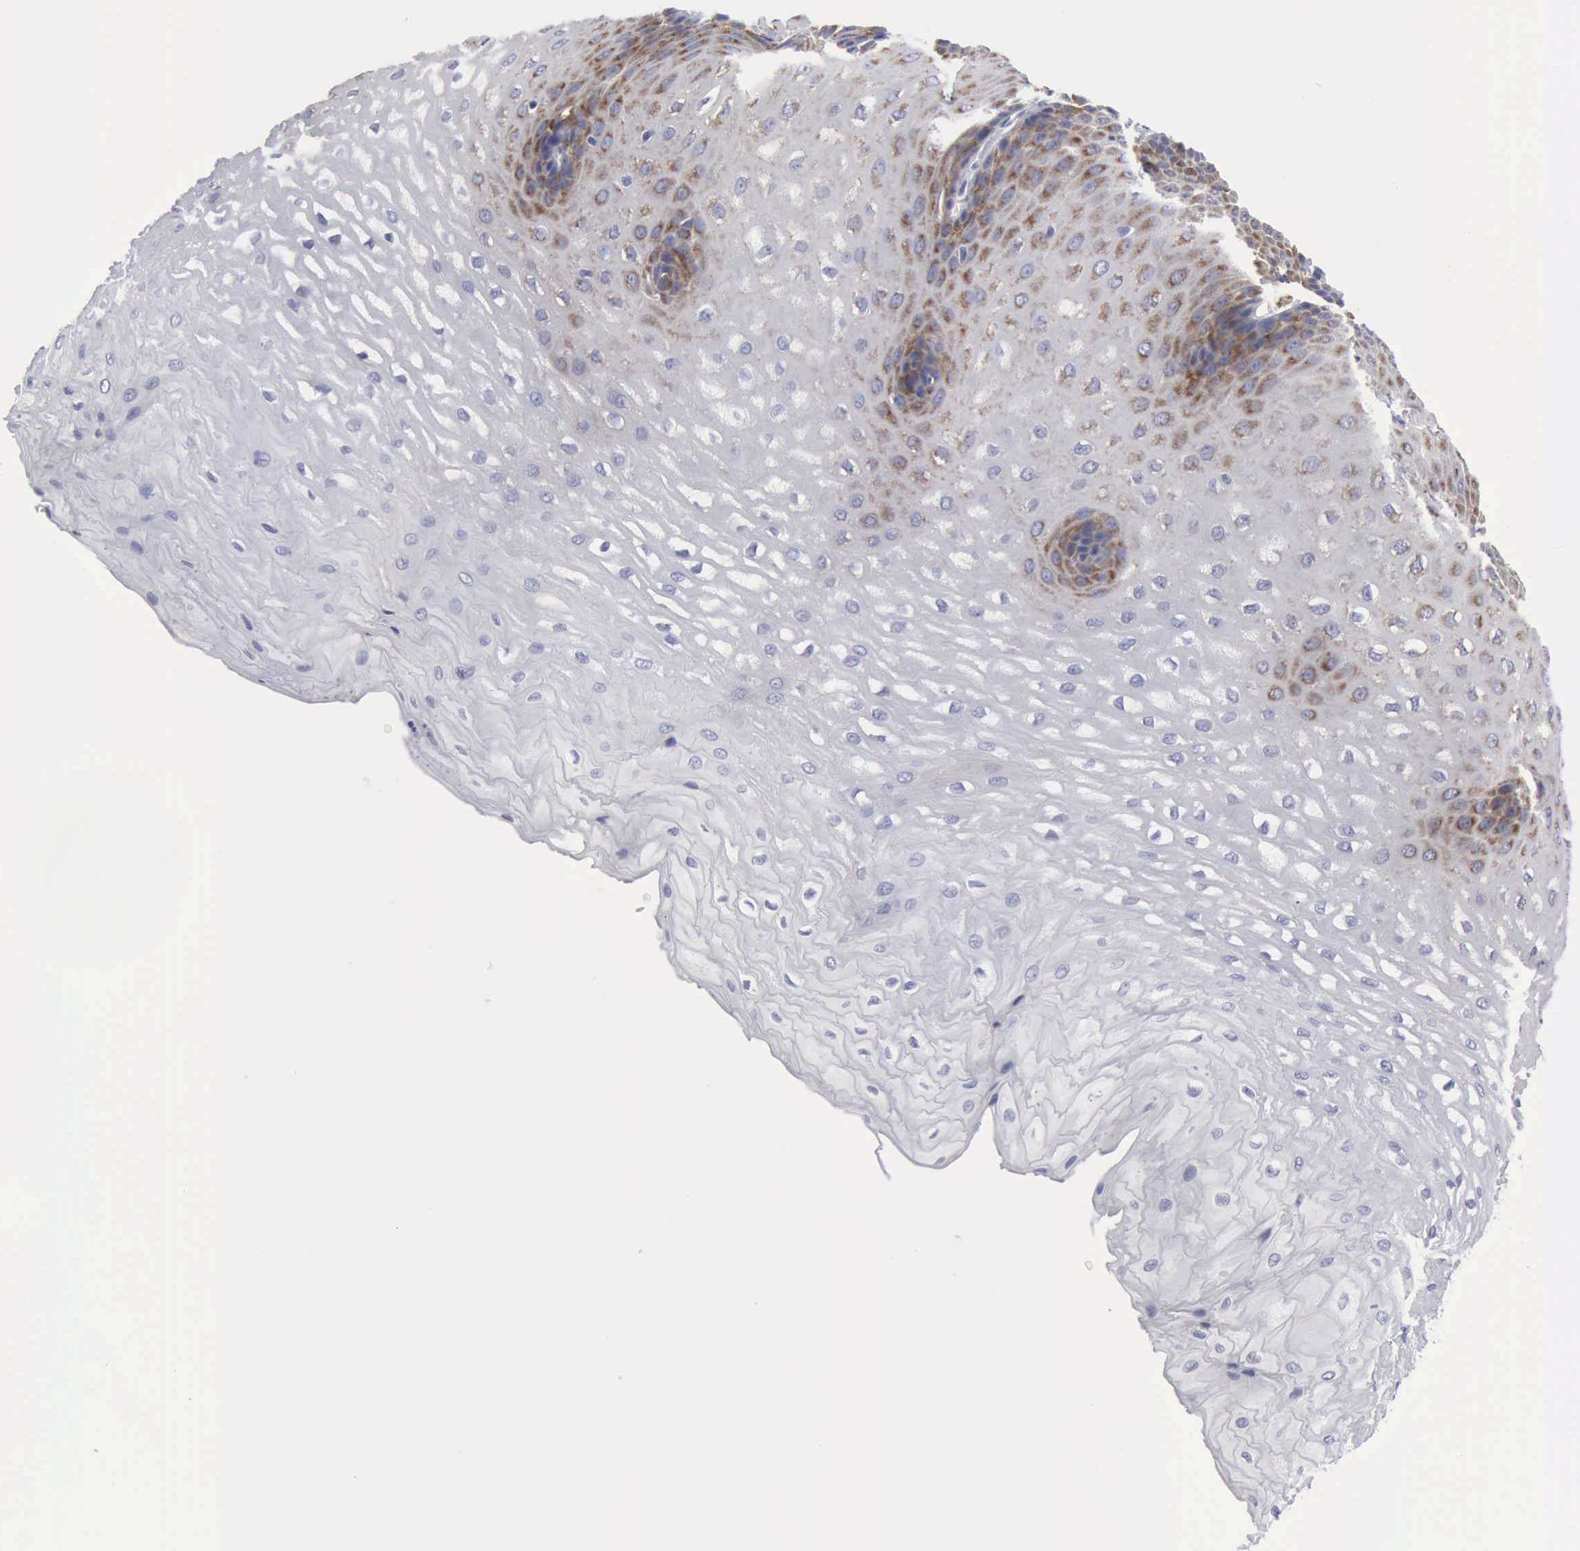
{"staining": {"intensity": "moderate", "quantity": "25%-75%", "location": "cytoplasmic/membranous"}, "tissue": "esophagus", "cell_type": "Squamous epithelial cells", "image_type": "normal", "snomed": [{"axis": "morphology", "description": "Normal tissue, NOS"}, {"axis": "topography", "description": "Esophagus"}], "caption": "Immunohistochemical staining of unremarkable human esophagus exhibits moderate cytoplasmic/membranous protein staining in approximately 25%-75% of squamous epithelial cells.", "gene": "TXLNG", "patient": {"sex": "male", "age": 70}}